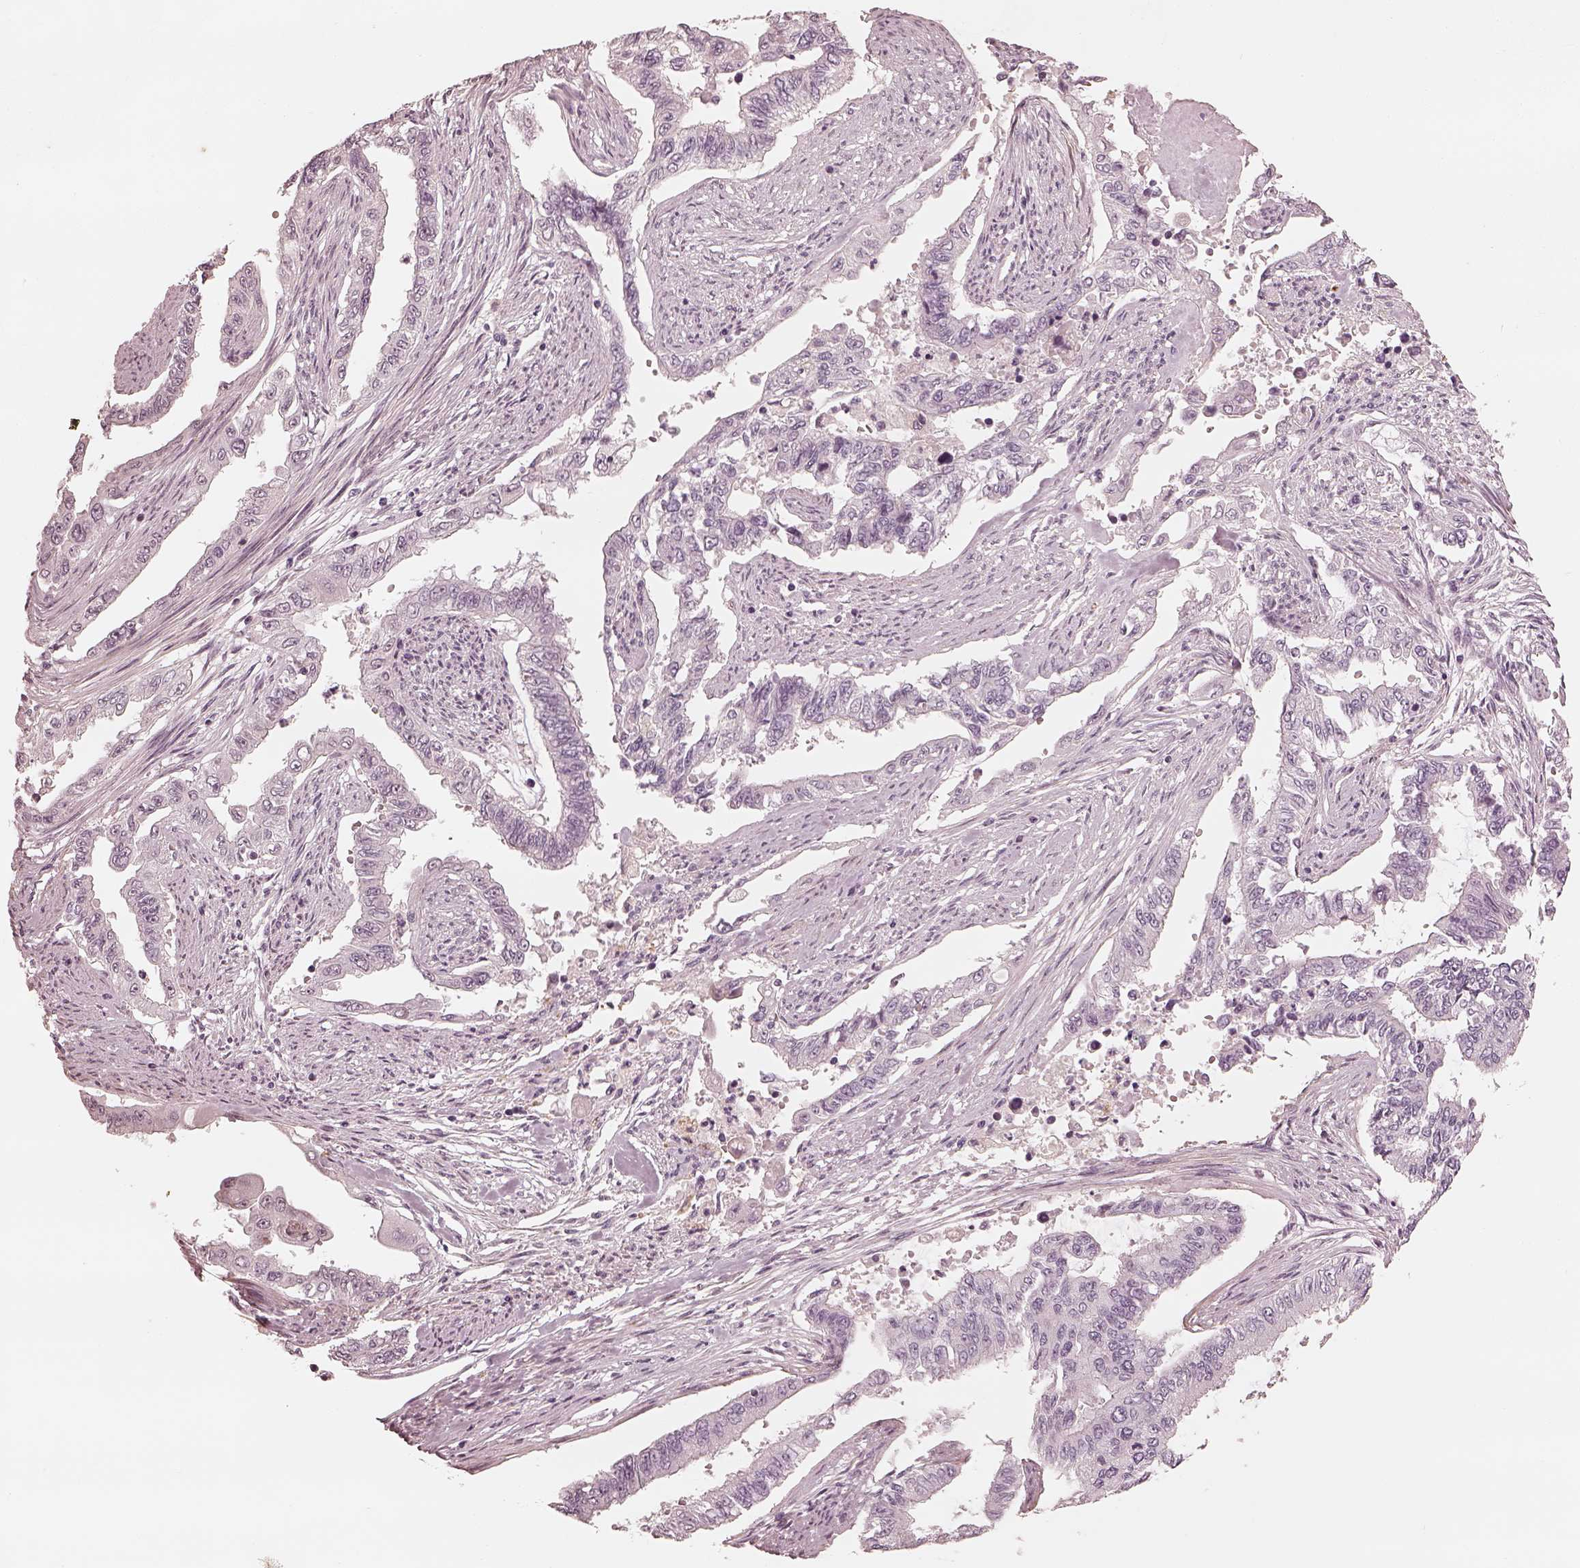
{"staining": {"intensity": "negative", "quantity": "none", "location": "none"}, "tissue": "endometrial cancer", "cell_type": "Tumor cells", "image_type": "cancer", "snomed": [{"axis": "morphology", "description": "Adenocarcinoma, NOS"}, {"axis": "topography", "description": "Uterus"}], "caption": "Immunohistochemical staining of endometrial cancer (adenocarcinoma) demonstrates no significant staining in tumor cells. (Stains: DAB (3,3'-diaminobenzidine) IHC with hematoxylin counter stain, Microscopy: brightfield microscopy at high magnification).", "gene": "ADRB3", "patient": {"sex": "female", "age": 59}}